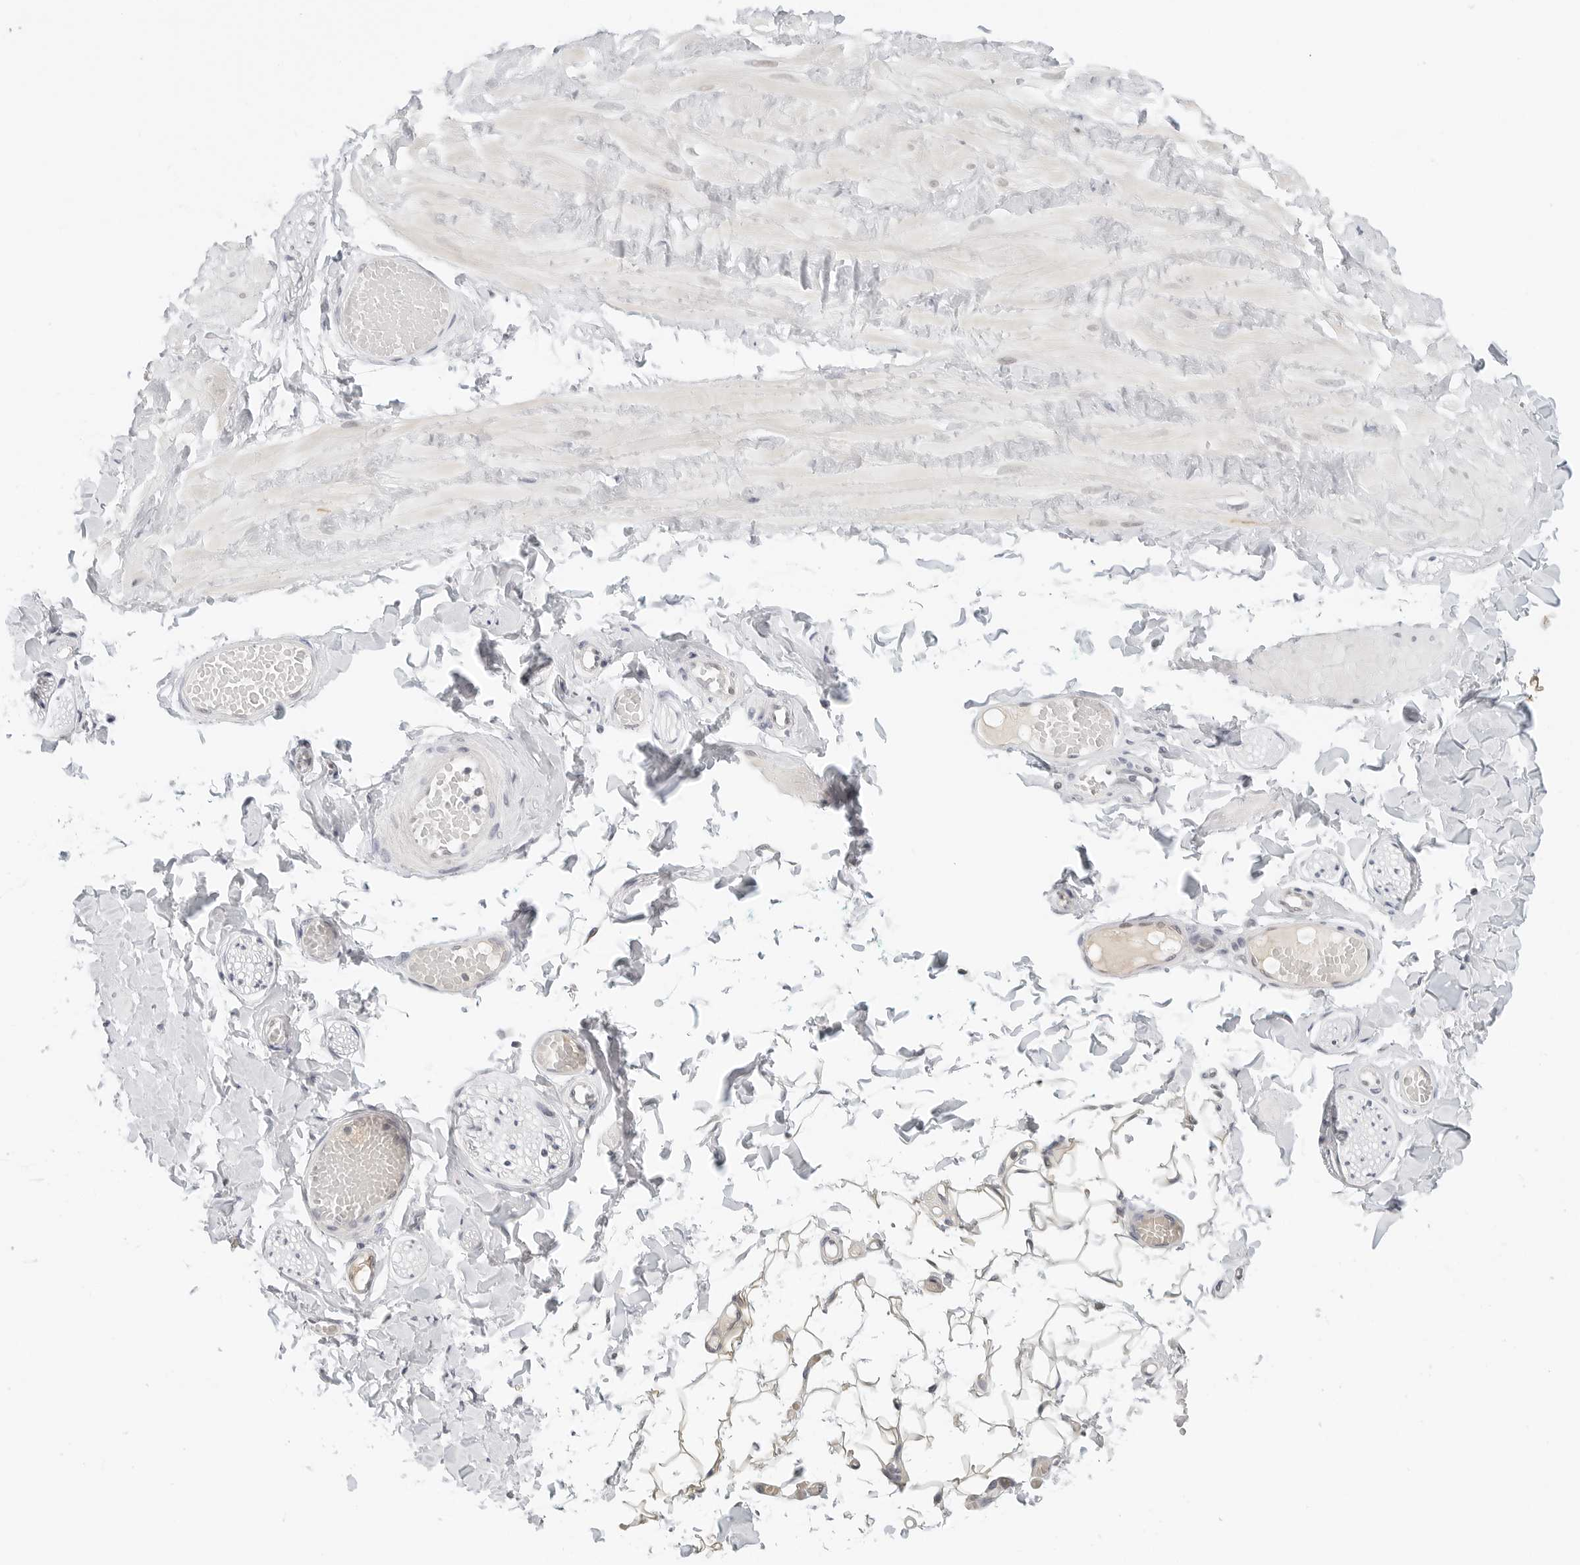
{"staining": {"intensity": "negative", "quantity": "none", "location": "none"}, "tissue": "adipose tissue", "cell_type": "Adipocytes", "image_type": "normal", "snomed": [{"axis": "morphology", "description": "Normal tissue, NOS"}, {"axis": "topography", "description": "Adipose tissue"}, {"axis": "topography", "description": "Vascular tissue"}, {"axis": "topography", "description": "Peripheral nerve tissue"}], "caption": "This is an immunohistochemistry micrograph of unremarkable adipose tissue. There is no expression in adipocytes.", "gene": "TSEN2", "patient": {"sex": "male", "age": 25}}